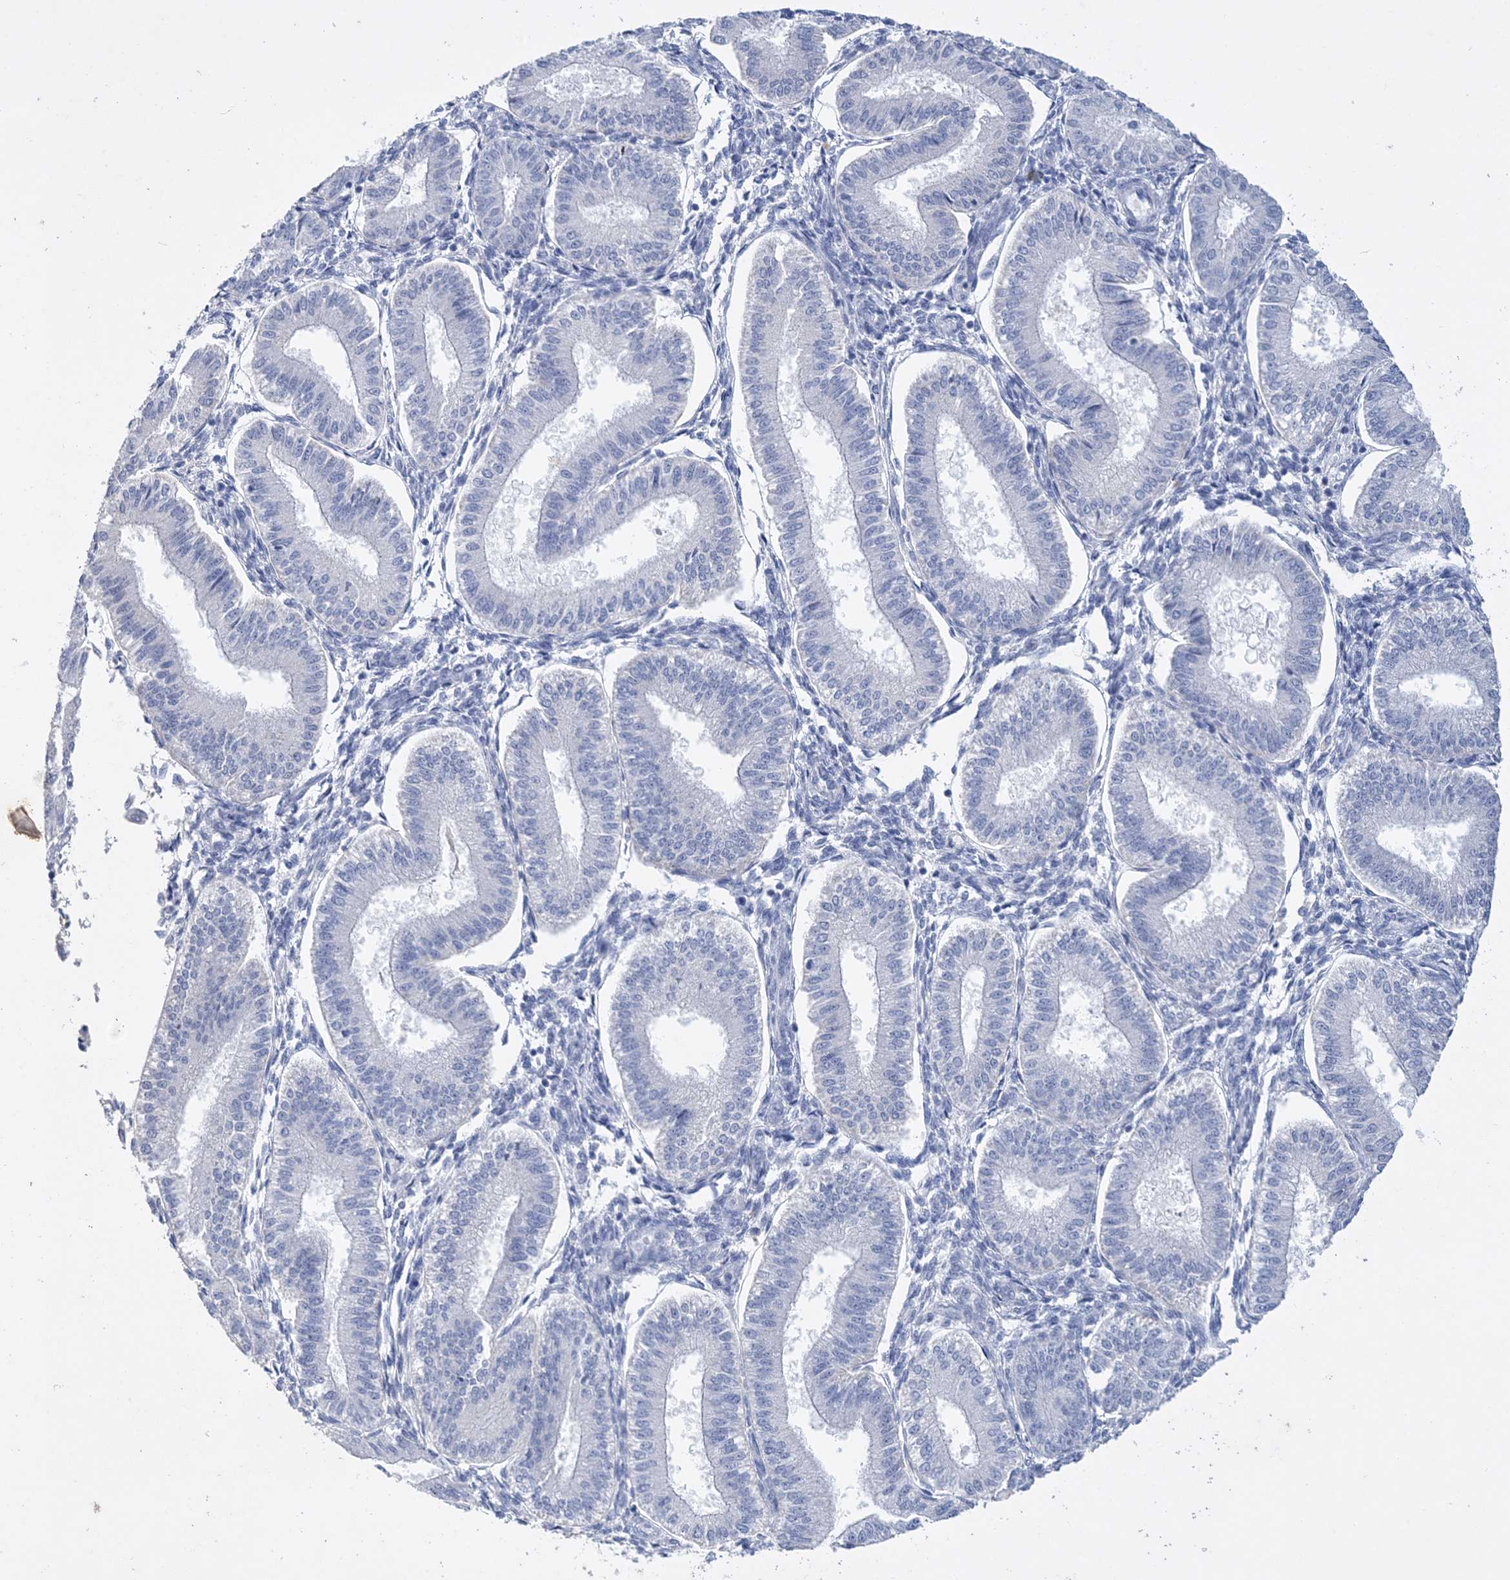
{"staining": {"intensity": "negative", "quantity": "none", "location": "none"}, "tissue": "endometrium", "cell_type": "Cells in endometrial stroma", "image_type": "normal", "snomed": [{"axis": "morphology", "description": "Normal tissue, NOS"}, {"axis": "topography", "description": "Endometrium"}], "caption": "Endometrium stained for a protein using immunohistochemistry (IHC) exhibits no positivity cells in endometrial stroma.", "gene": "COPS8", "patient": {"sex": "female", "age": 39}}